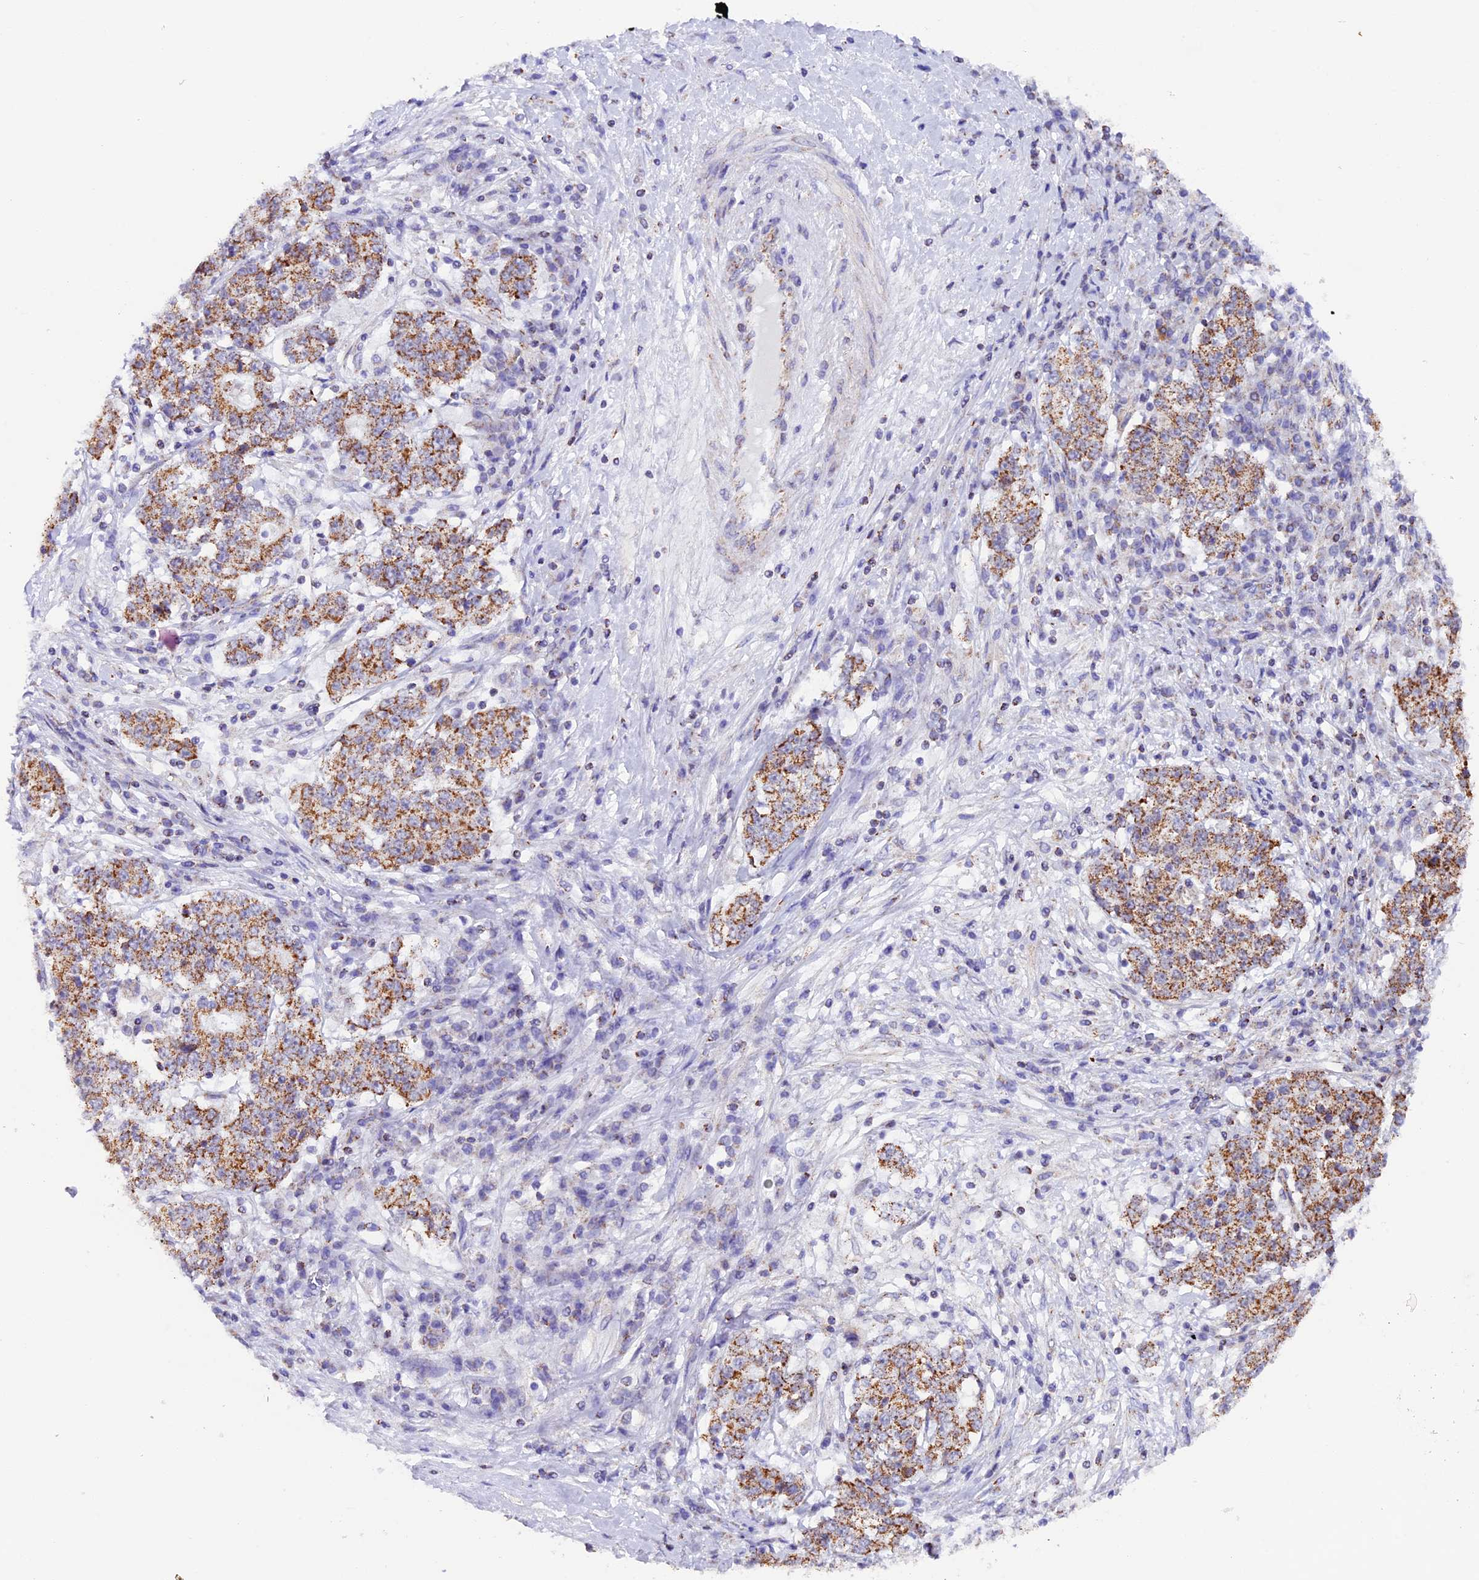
{"staining": {"intensity": "moderate", "quantity": ">75%", "location": "cytoplasmic/membranous"}, "tissue": "stomach cancer", "cell_type": "Tumor cells", "image_type": "cancer", "snomed": [{"axis": "morphology", "description": "Adenocarcinoma, NOS"}, {"axis": "topography", "description": "Stomach"}], "caption": "Tumor cells exhibit moderate cytoplasmic/membranous expression in about >75% of cells in stomach cancer. (IHC, brightfield microscopy, high magnification).", "gene": "TFAM", "patient": {"sex": "male", "age": 59}}